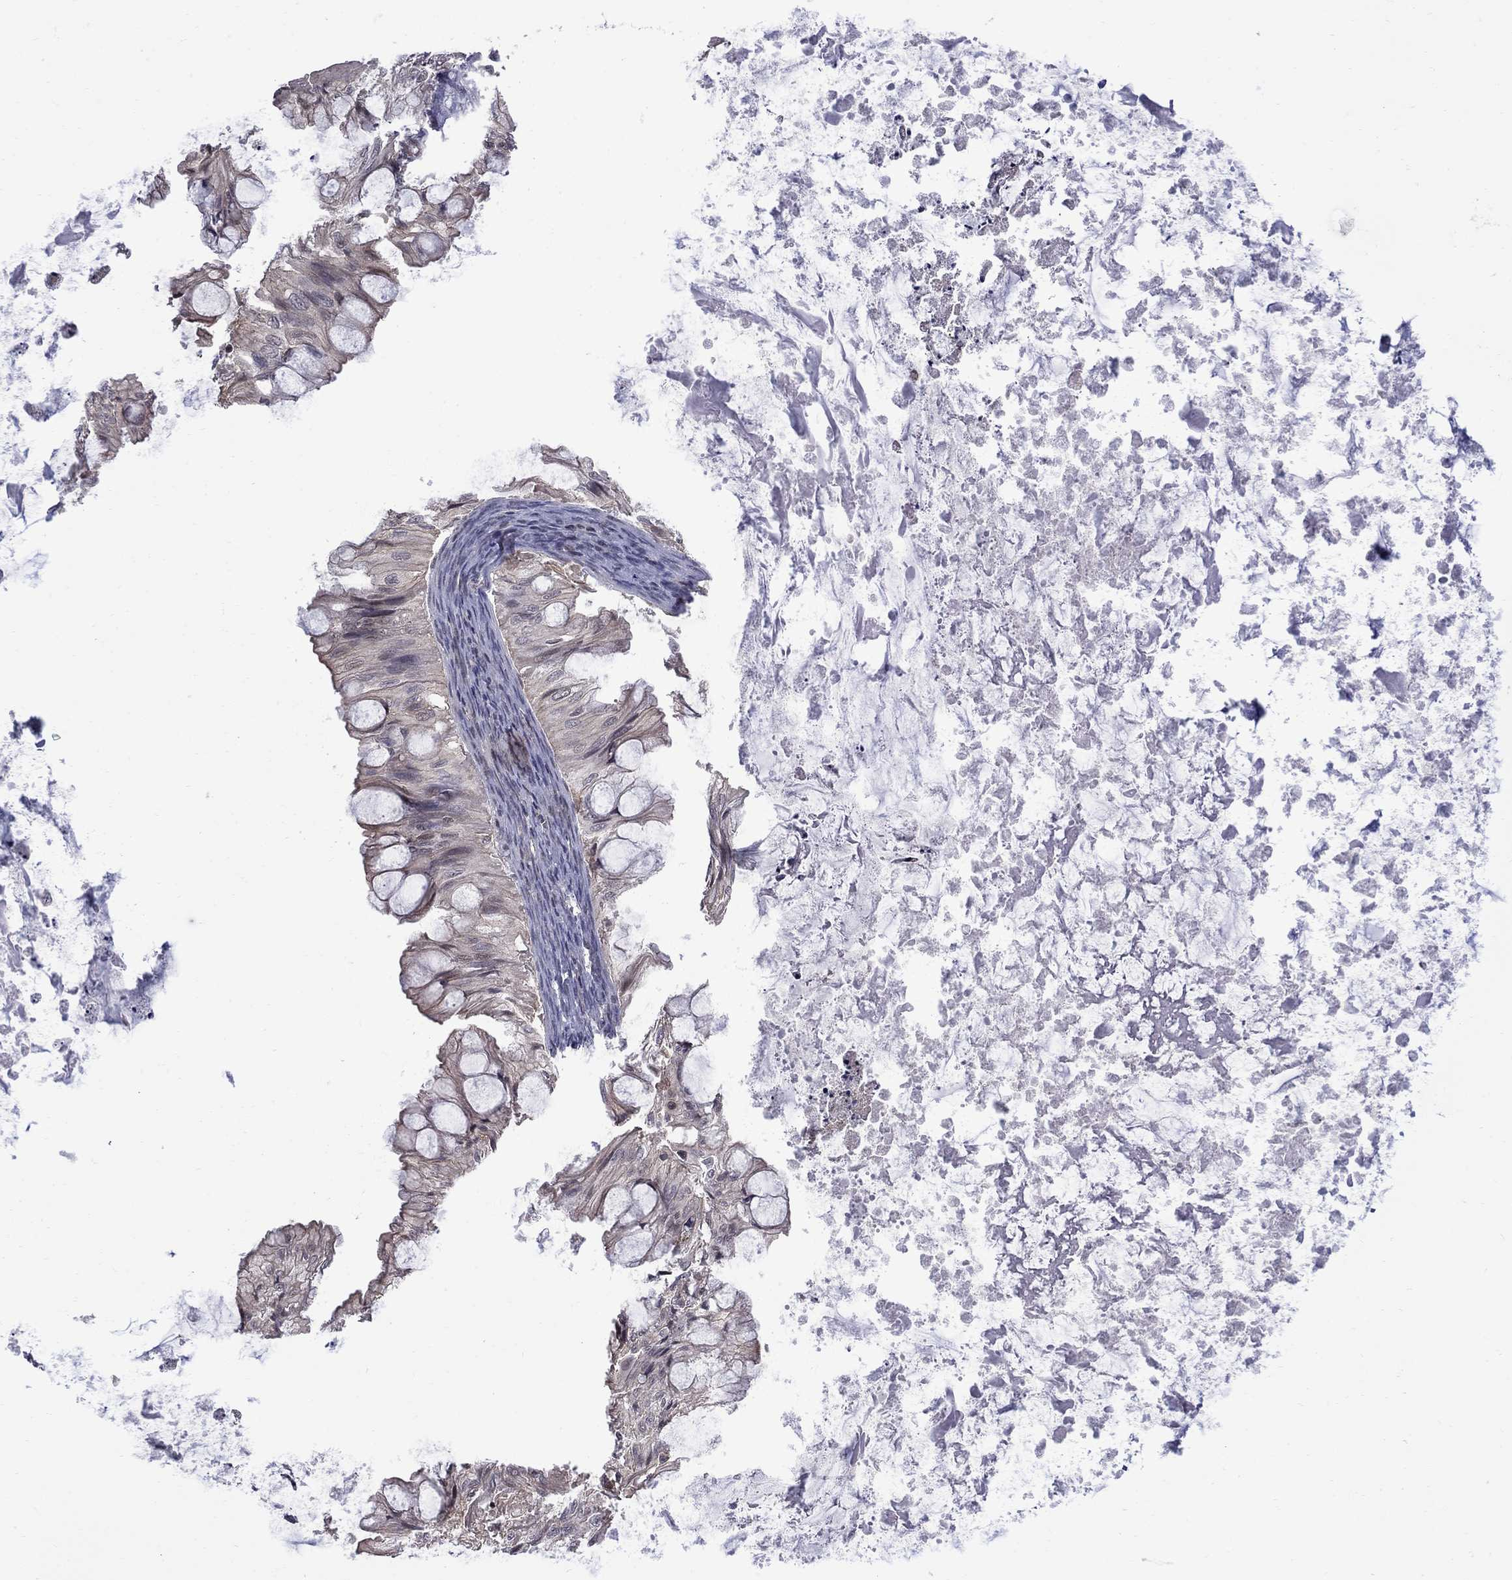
{"staining": {"intensity": "negative", "quantity": "none", "location": "none"}, "tissue": "ovarian cancer", "cell_type": "Tumor cells", "image_type": "cancer", "snomed": [{"axis": "morphology", "description": "Cystadenocarcinoma, mucinous, NOS"}, {"axis": "topography", "description": "Ovary"}], "caption": "Mucinous cystadenocarcinoma (ovarian) was stained to show a protein in brown. There is no significant staining in tumor cells.", "gene": "BRF1", "patient": {"sex": "female", "age": 57}}